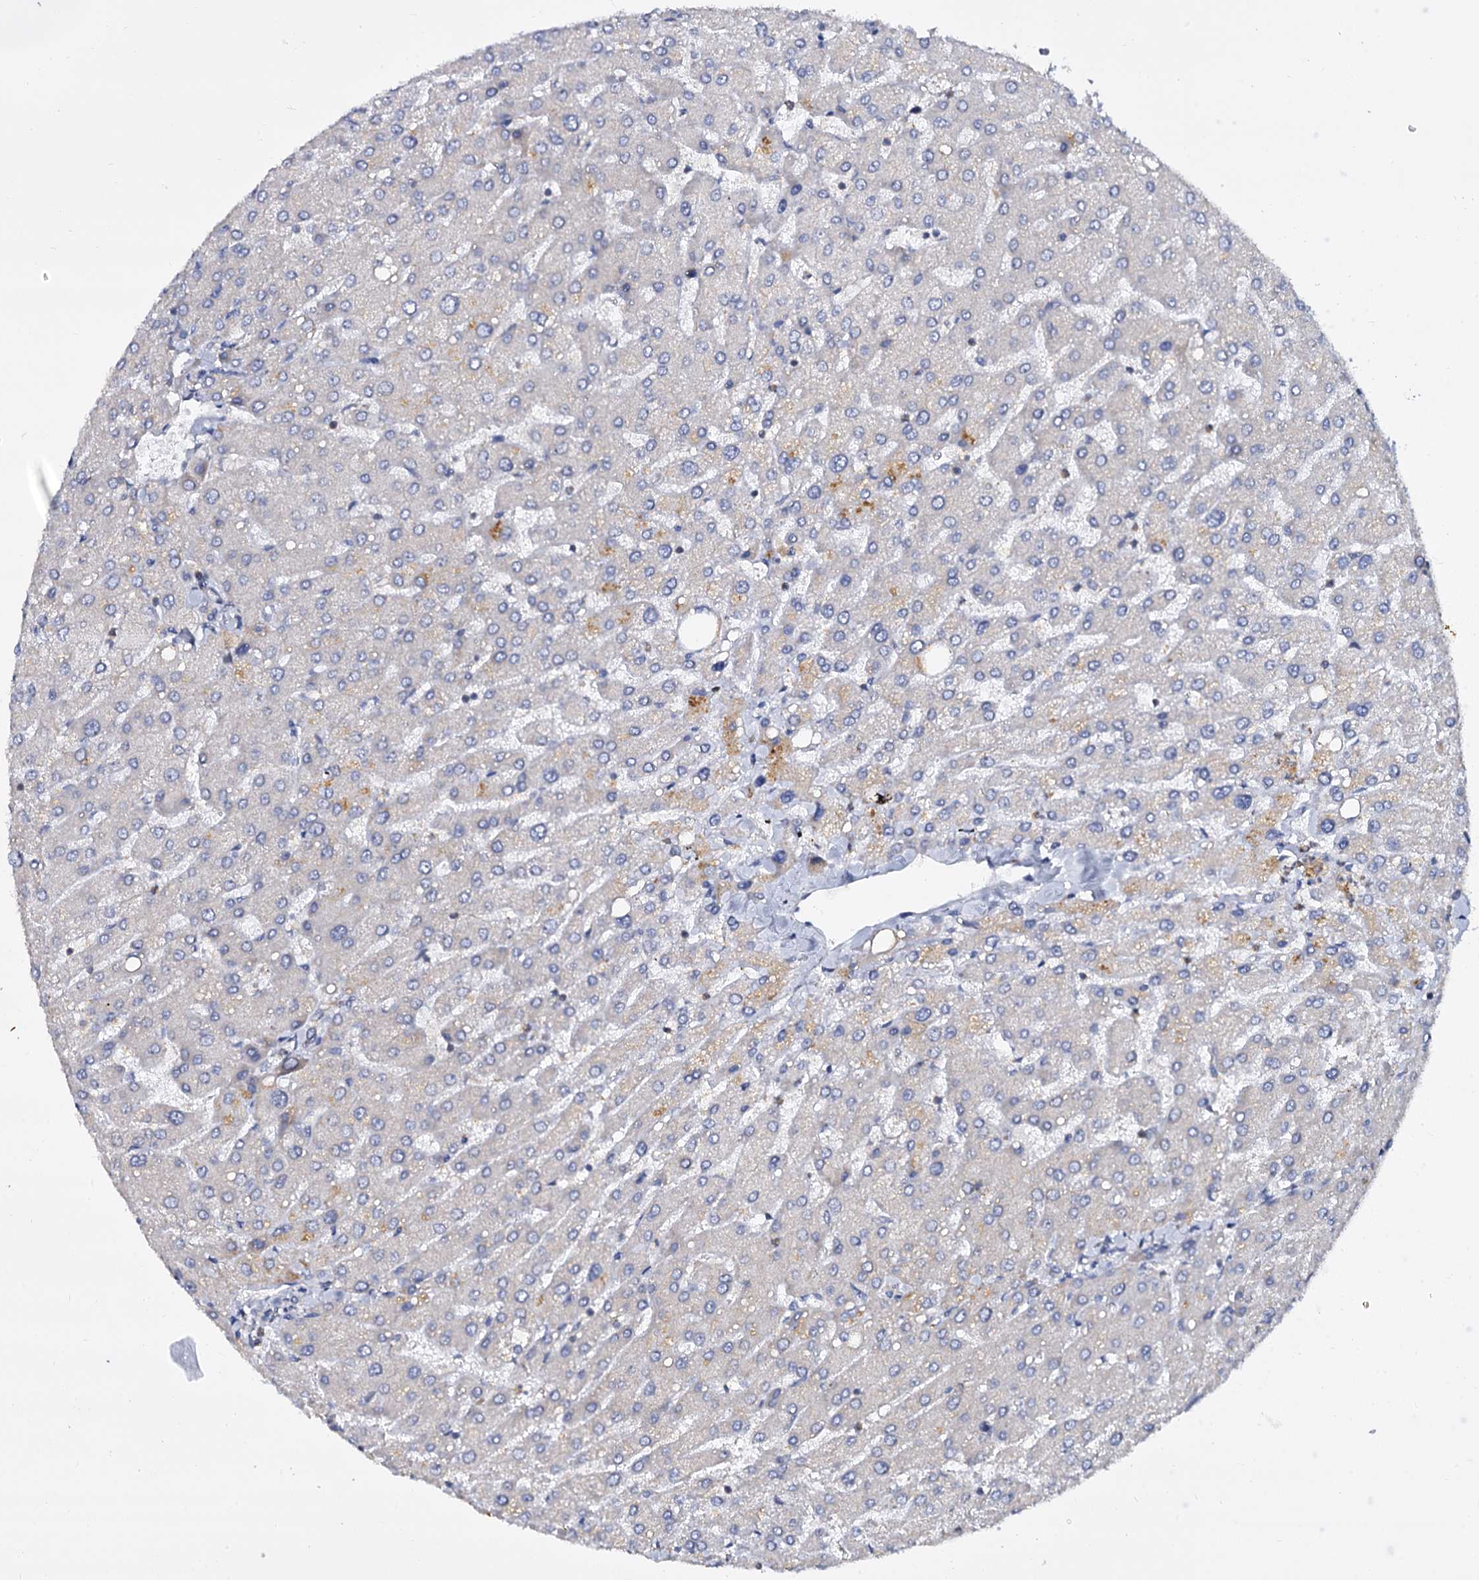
{"staining": {"intensity": "weak", "quantity": "<25%", "location": "cytoplasmic/membranous"}, "tissue": "liver", "cell_type": "Cholangiocytes", "image_type": "normal", "snomed": [{"axis": "morphology", "description": "Normal tissue, NOS"}, {"axis": "topography", "description": "Liver"}], "caption": "High power microscopy histopathology image of an immunohistochemistry (IHC) histopathology image of unremarkable liver, revealing no significant expression in cholangiocytes.", "gene": "ANKRD13A", "patient": {"sex": "male", "age": 55}}